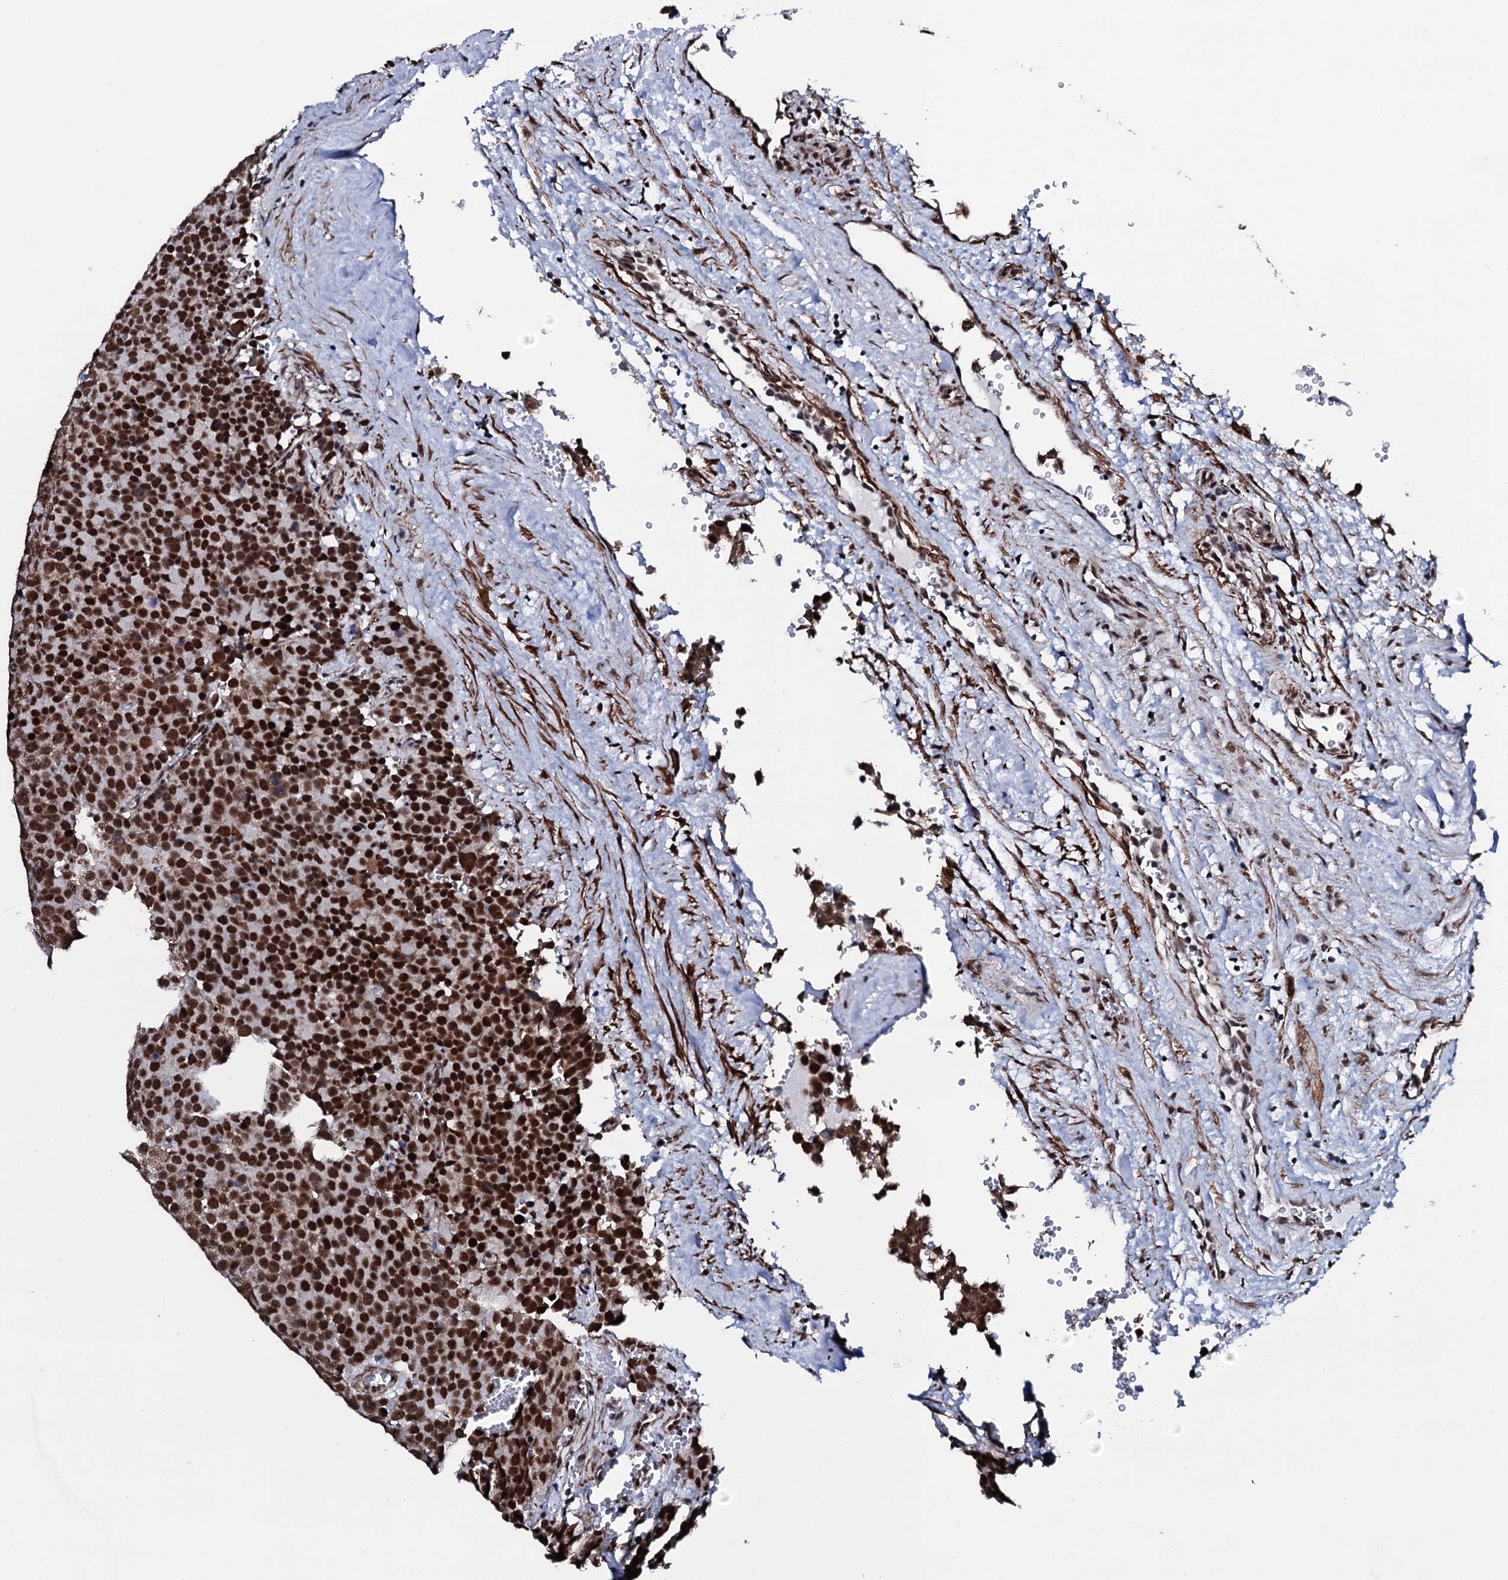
{"staining": {"intensity": "strong", "quantity": ">75%", "location": "nuclear"}, "tissue": "testis cancer", "cell_type": "Tumor cells", "image_type": "cancer", "snomed": [{"axis": "morphology", "description": "Seminoma, NOS"}, {"axis": "topography", "description": "Testis"}], "caption": "There is high levels of strong nuclear expression in tumor cells of testis cancer (seminoma), as demonstrated by immunohistochemical staining (brown color).", "gene": "CWC15", "patient": {"sex": "male", "age": 71}}